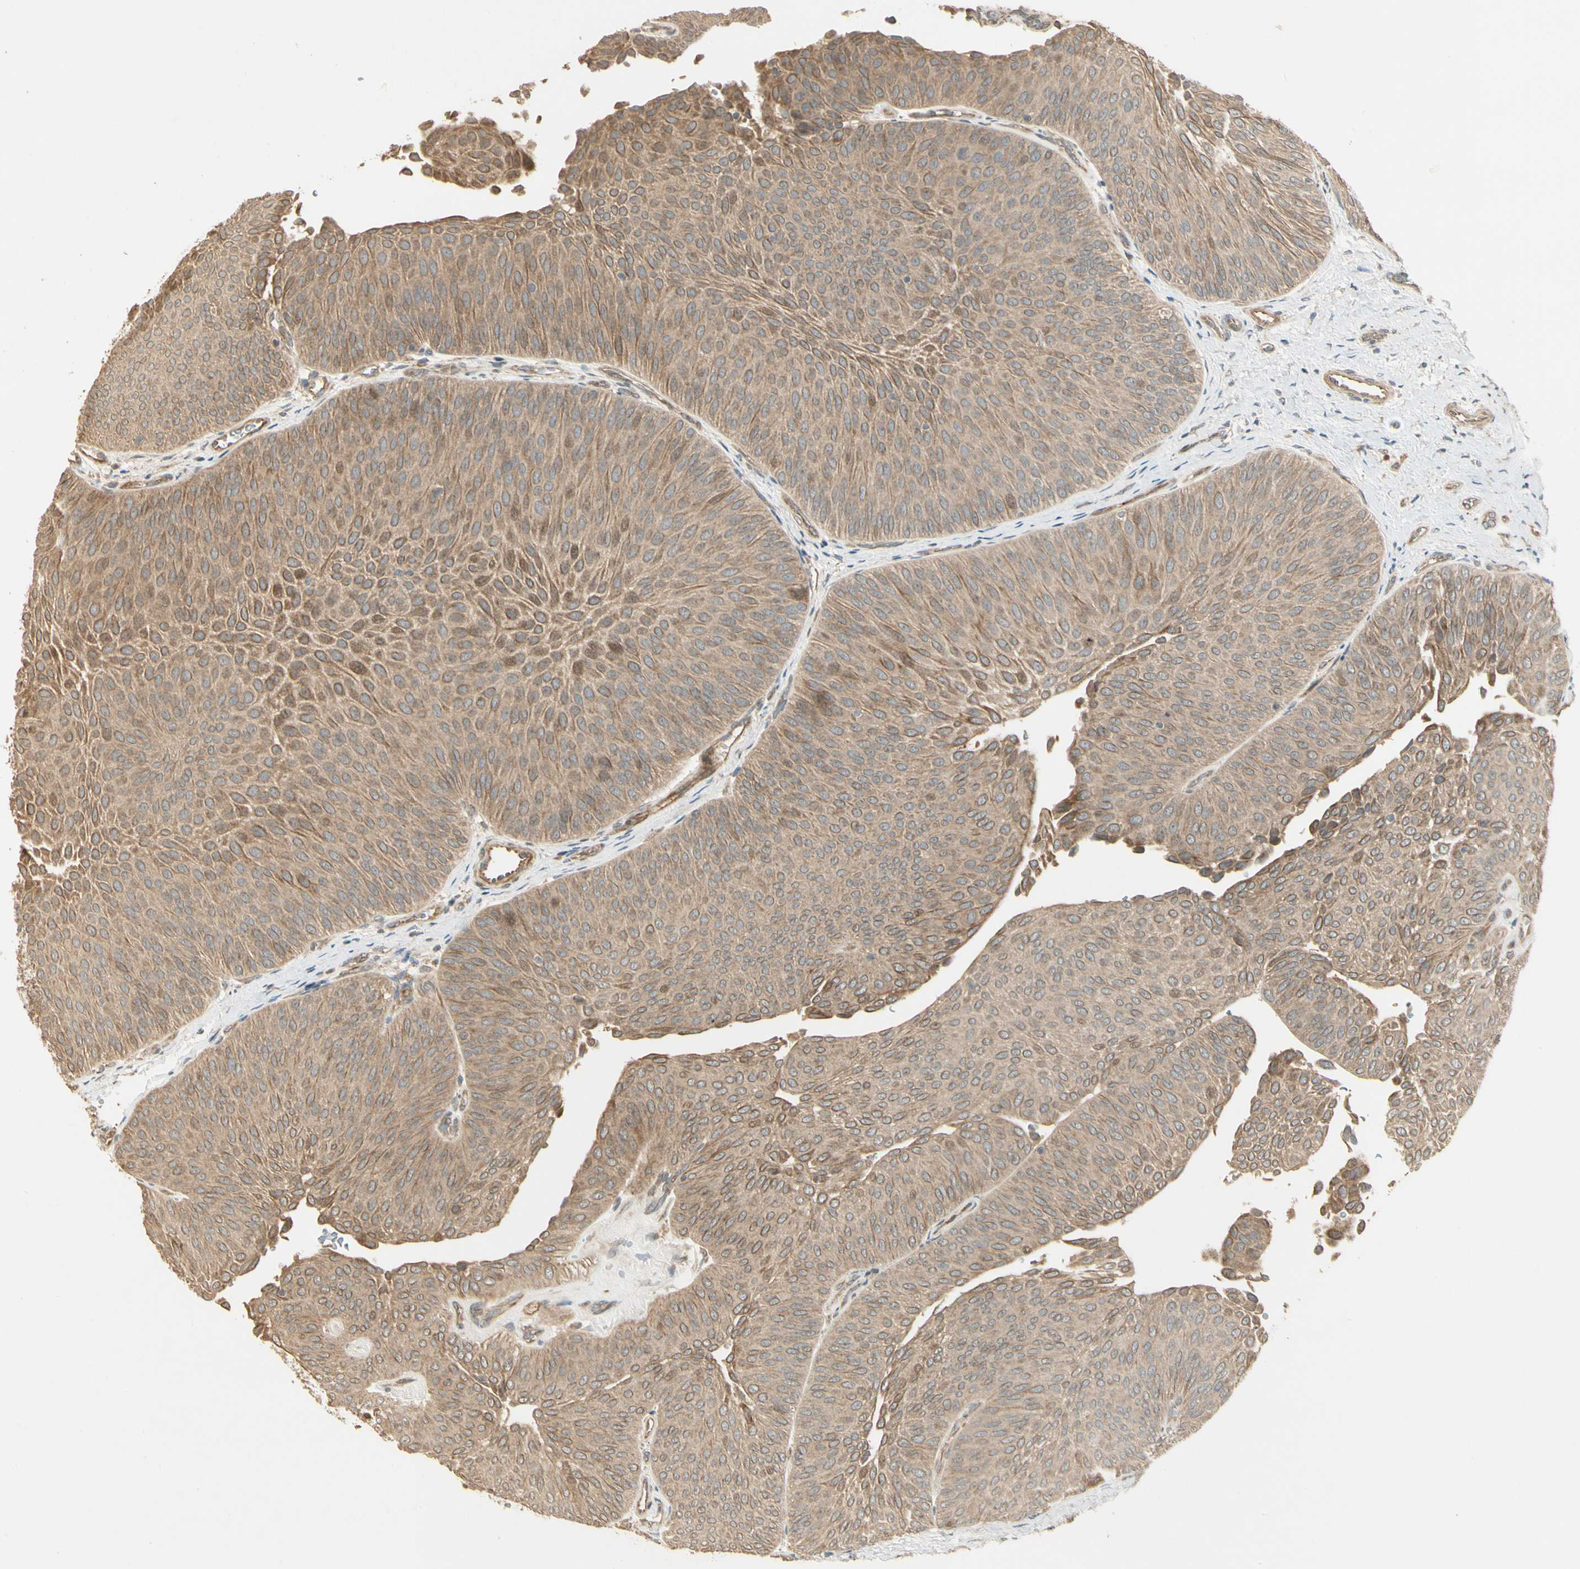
{"staining": {"intensity": "moderate", "quantity": ">75%", "location": "cytoplasmic/membranous"}, "tissue": "urothelial cancer", "cell_type": "Tumor cells", "image_type": "cancer", "snomed": [{"axis": "morphology", "description": "Urothelial carcinoma, Low grade"}, {"axis": "topography", "description": "Urinary bladder"}], "caption": "Urothelial cancer stained with DAB (3,3'-diaminobenzidine) immunohistochemistry demonstrates medium levels of moderate cytoplasmic/membranous staining in about >75% of tumor cells.", "gene": "ACVR1", "patient": {"sex": "female", "age": 60}}